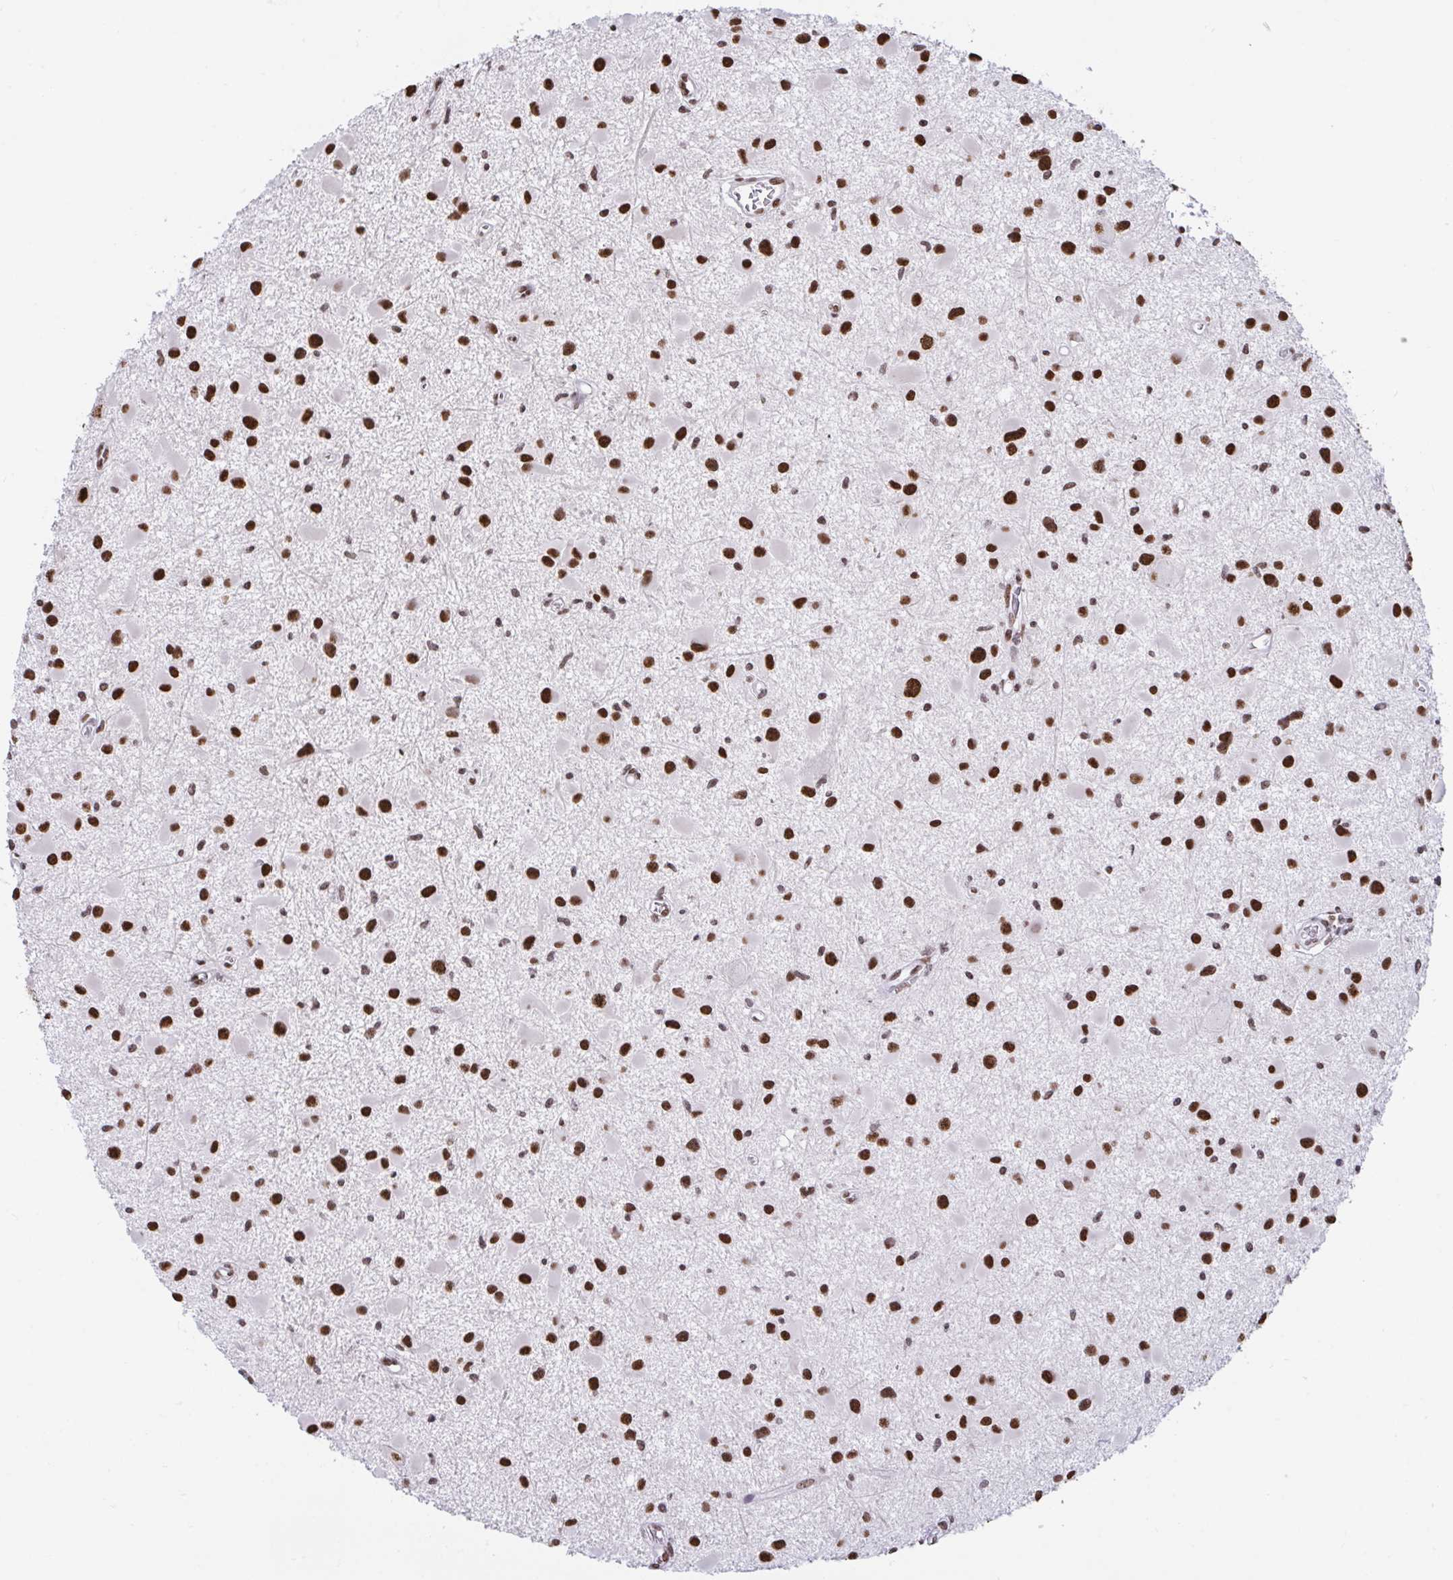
{"staining": {"intensity": "strong", "quantity": ">75%", "location": "nuclear"}, "tissue": "glioma", "cell_type": "Tumor cells", "image_type": "cancer", "snomed": [{"axis": "morphology", "description": "Glioma, malignant, High grade"}, {"axis": "topography", "description": "Brain"}], "caption": "High-magnification brightfield microscopy of glioma stained with DAB (3,3'-diaminobenzidine) (brown) and counterstained with hematoxylin (blue). tumor cells exhibit strong nuclear expression is present in about>75% of cells.", "gene": "HNRNPDL", "patient": {"sex": "male", "age": 54}}